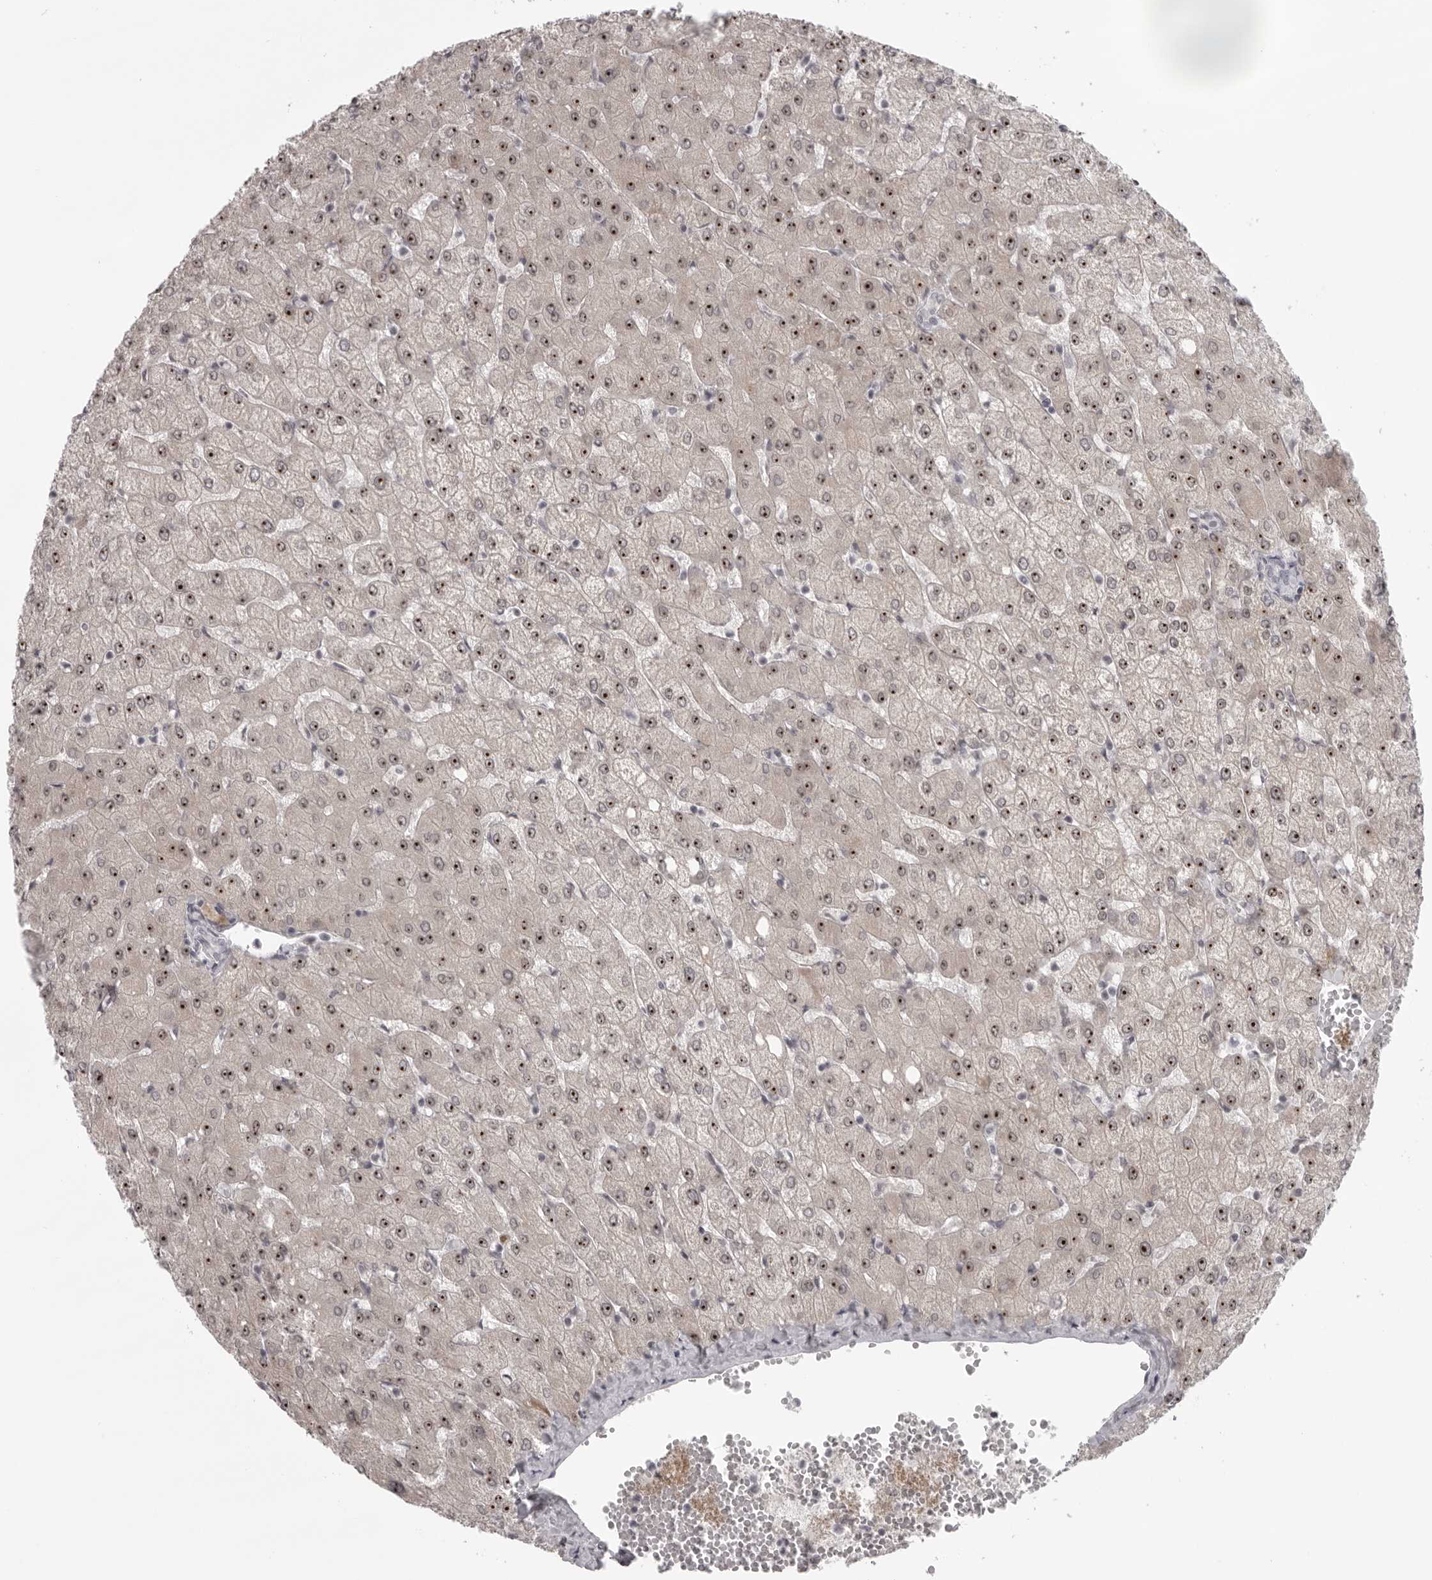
{"staining": {"intensity": "negative", "quantity": "none", "location": "none"}, "tissue": "liver", "cell_type": "Cholangiocytes", "image_type": "normal", "snomed": [{"axis": "morphology", "description": "Normal tissue, NOS"}, {"axis": "topography", "description": "Liver"}], "caption": "Immunohistochemistry (IHC) of unremarkable human liver exhibits no staining in cholangiocytes. The staining is performed using DAB brown chromogen with nuclei counter-stained in using hematoxylin.", "gene": "HELZ", "patient": {"sex": "female", "age": 54}}